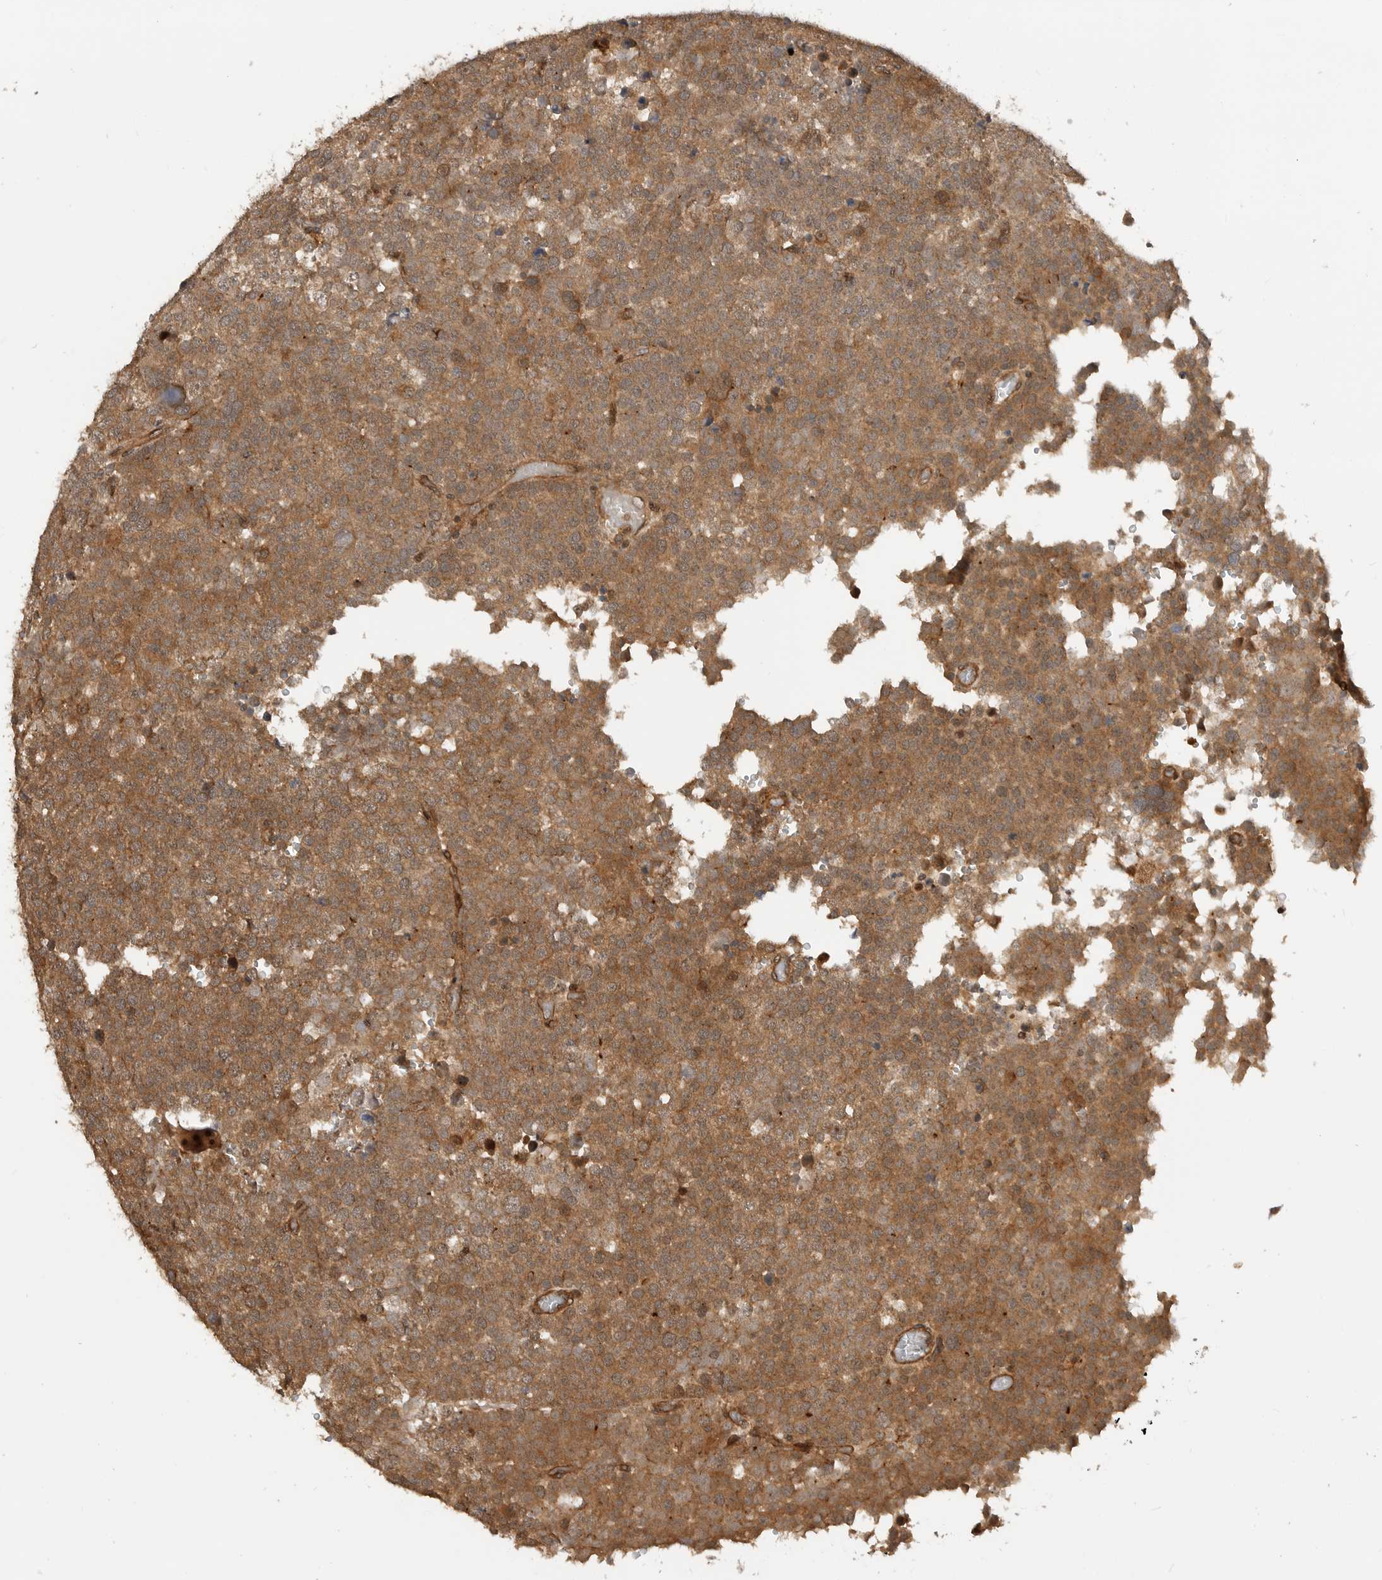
{"staining": {"intensity": "moderate", "quantity": ">75%", "location": "cytoplasmic/membranous"}, "tissue": "testis cancer", "cell_type": "Tumor cells", "image_type": "cancer", "snomed": [{"axis": "morphology", "description": "Seminoma, NOS"}, {"axis": "topography", "description": "Testis"}], "caption": "Immunohistochemistry (IHC) of human testis seminoma exhibits medium levels of moderate cytoplasmic/membranous staining in approximately >75% of tumor cells.", "gene": "ADPRS", "patient": {"sex": "male", "age": 71}}